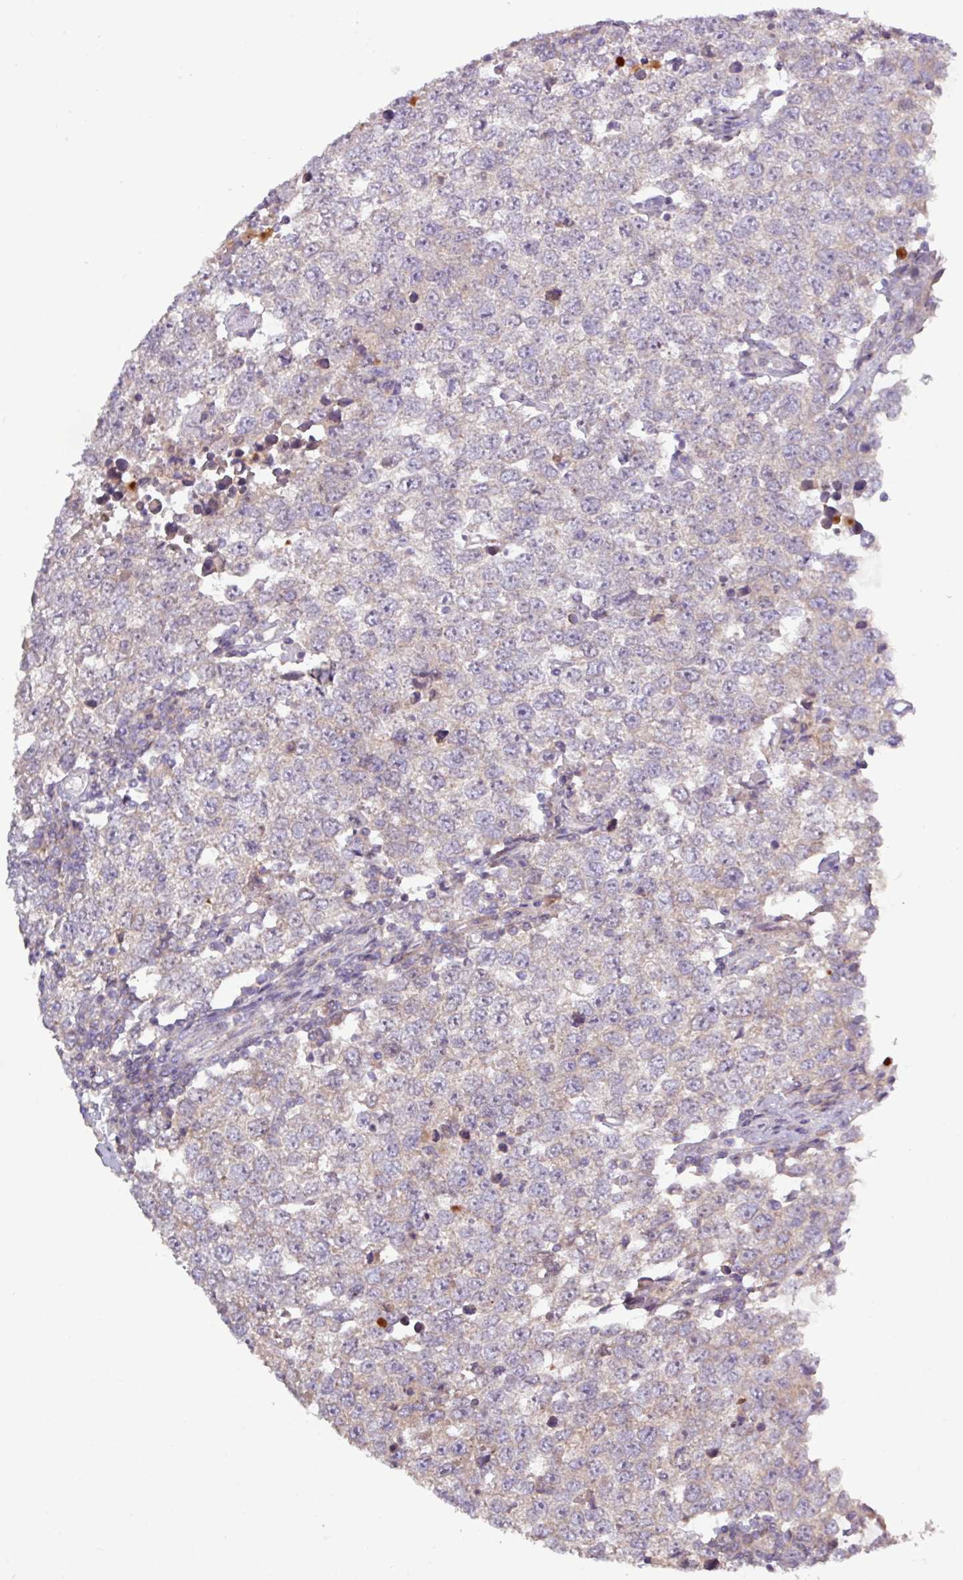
{"staining": {"intensity": "weak", "quantity": "<25%", "location": "cytoplasmic/membranous"}, "tissue": "testis cancer", "cell_type": "Tumor cells", "image_type": "cancer", "snomed": [{"axis": "morphology", "description": "Seminoma, NOS"}, {"axis": "morphology", "description": "Carcinoma, Embryonal, NOS"}, {"axis": "topography", "description": "Testis"}], "caption": "Testis cancer stained for a protein using immunohistochemistry displays no staining tumor cells.", "gene": "TNFSF12", "patient": {"sex": "male", "age": 28}}